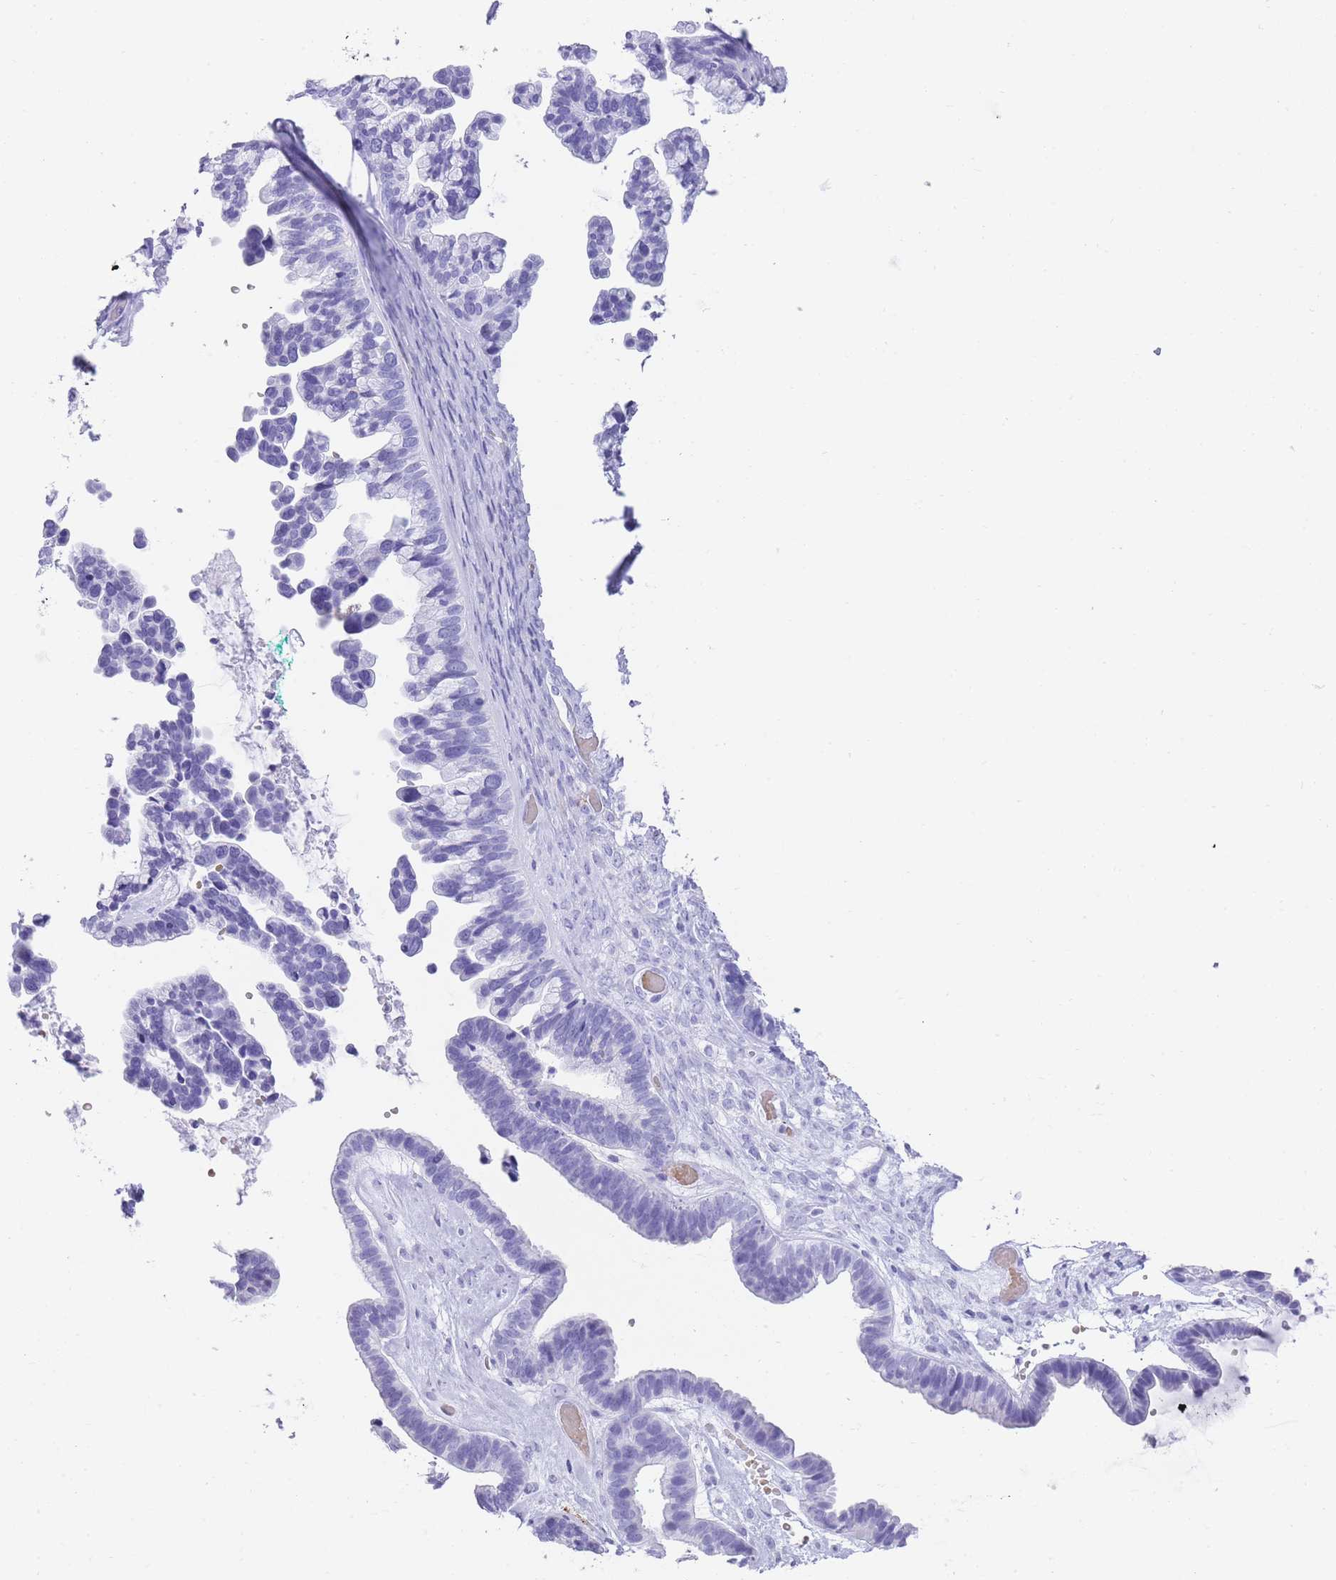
{"staining": {"intensity": "negative", "quantity": "none", "location": "none"}, "tissue": "ovarian cancer", "cell_type": "Tumor cells", "image_type": "cancer", "snomed": [{"axis": "morphology", "description": "Cystadenocarcinoma, serous, NOS"}, {"axis": "topography", "description": "Ovary"}], "caption": "Protein analysis of ovarian cancer exhibits no significant expression in tumor cells.", "gene": "ELOA2", "patient": {"sex": "female", "age": 56}}